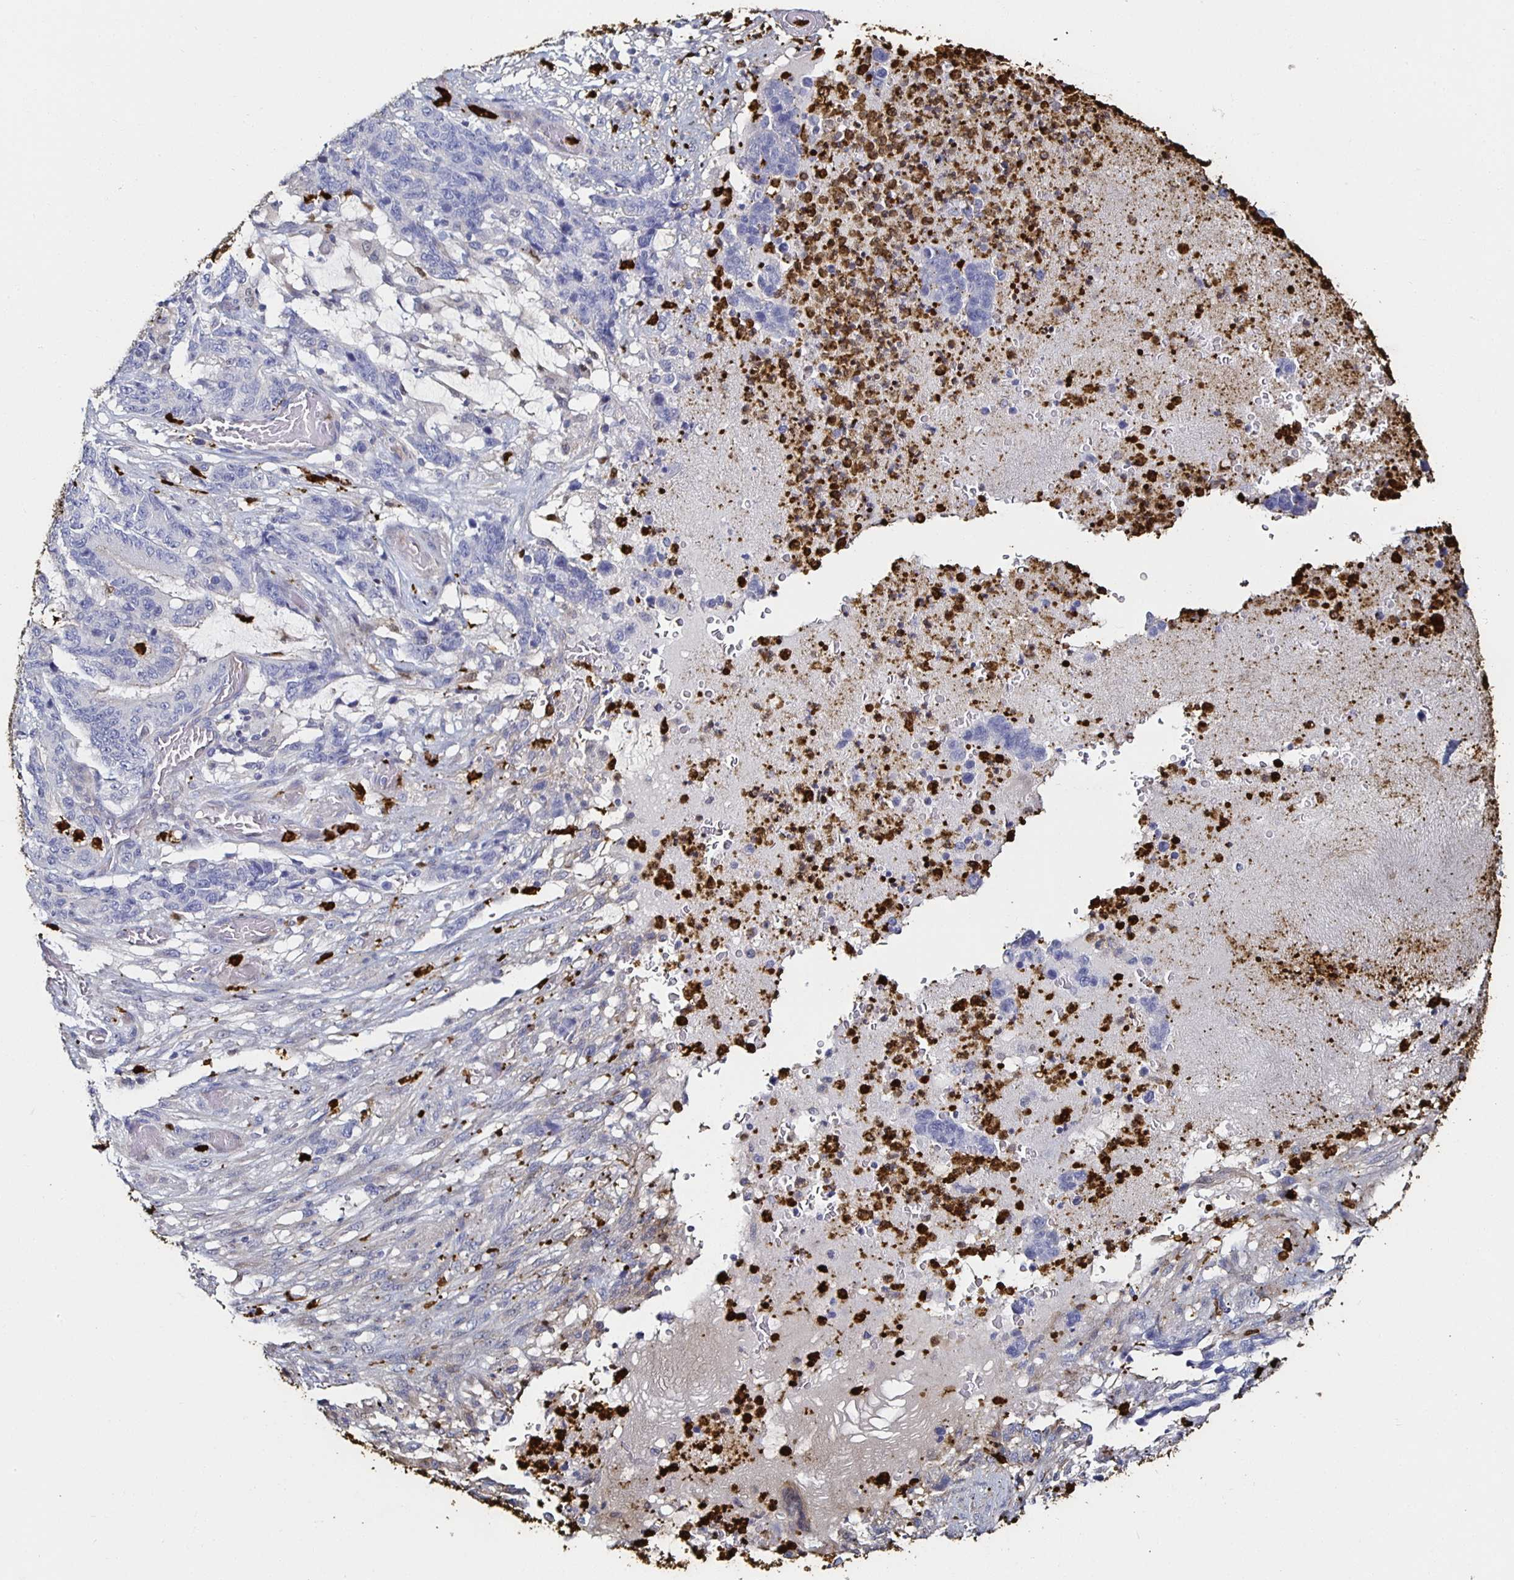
{"staining": {"intensity": "negative", "quantity": "none", "location": "none"}, "tissue": "stomach cancer", "cell_type": "Tumor cells", "image_type": "cancer", "snomed": [{"axis": "morphology", "description": "Normal tissue, NOS"}, {"axis": "morphology", "description": "Adenocarcinoma, NOS"}, {"axis": "topography", "description": "Stomach"}], "caption": "Stomach cancer (adenocarcinoma) stained for a protein using IHC demonstrates no positivity tumor cells.", "gene": "TLR4", "patient": {"sex": "female", "age": 64}}